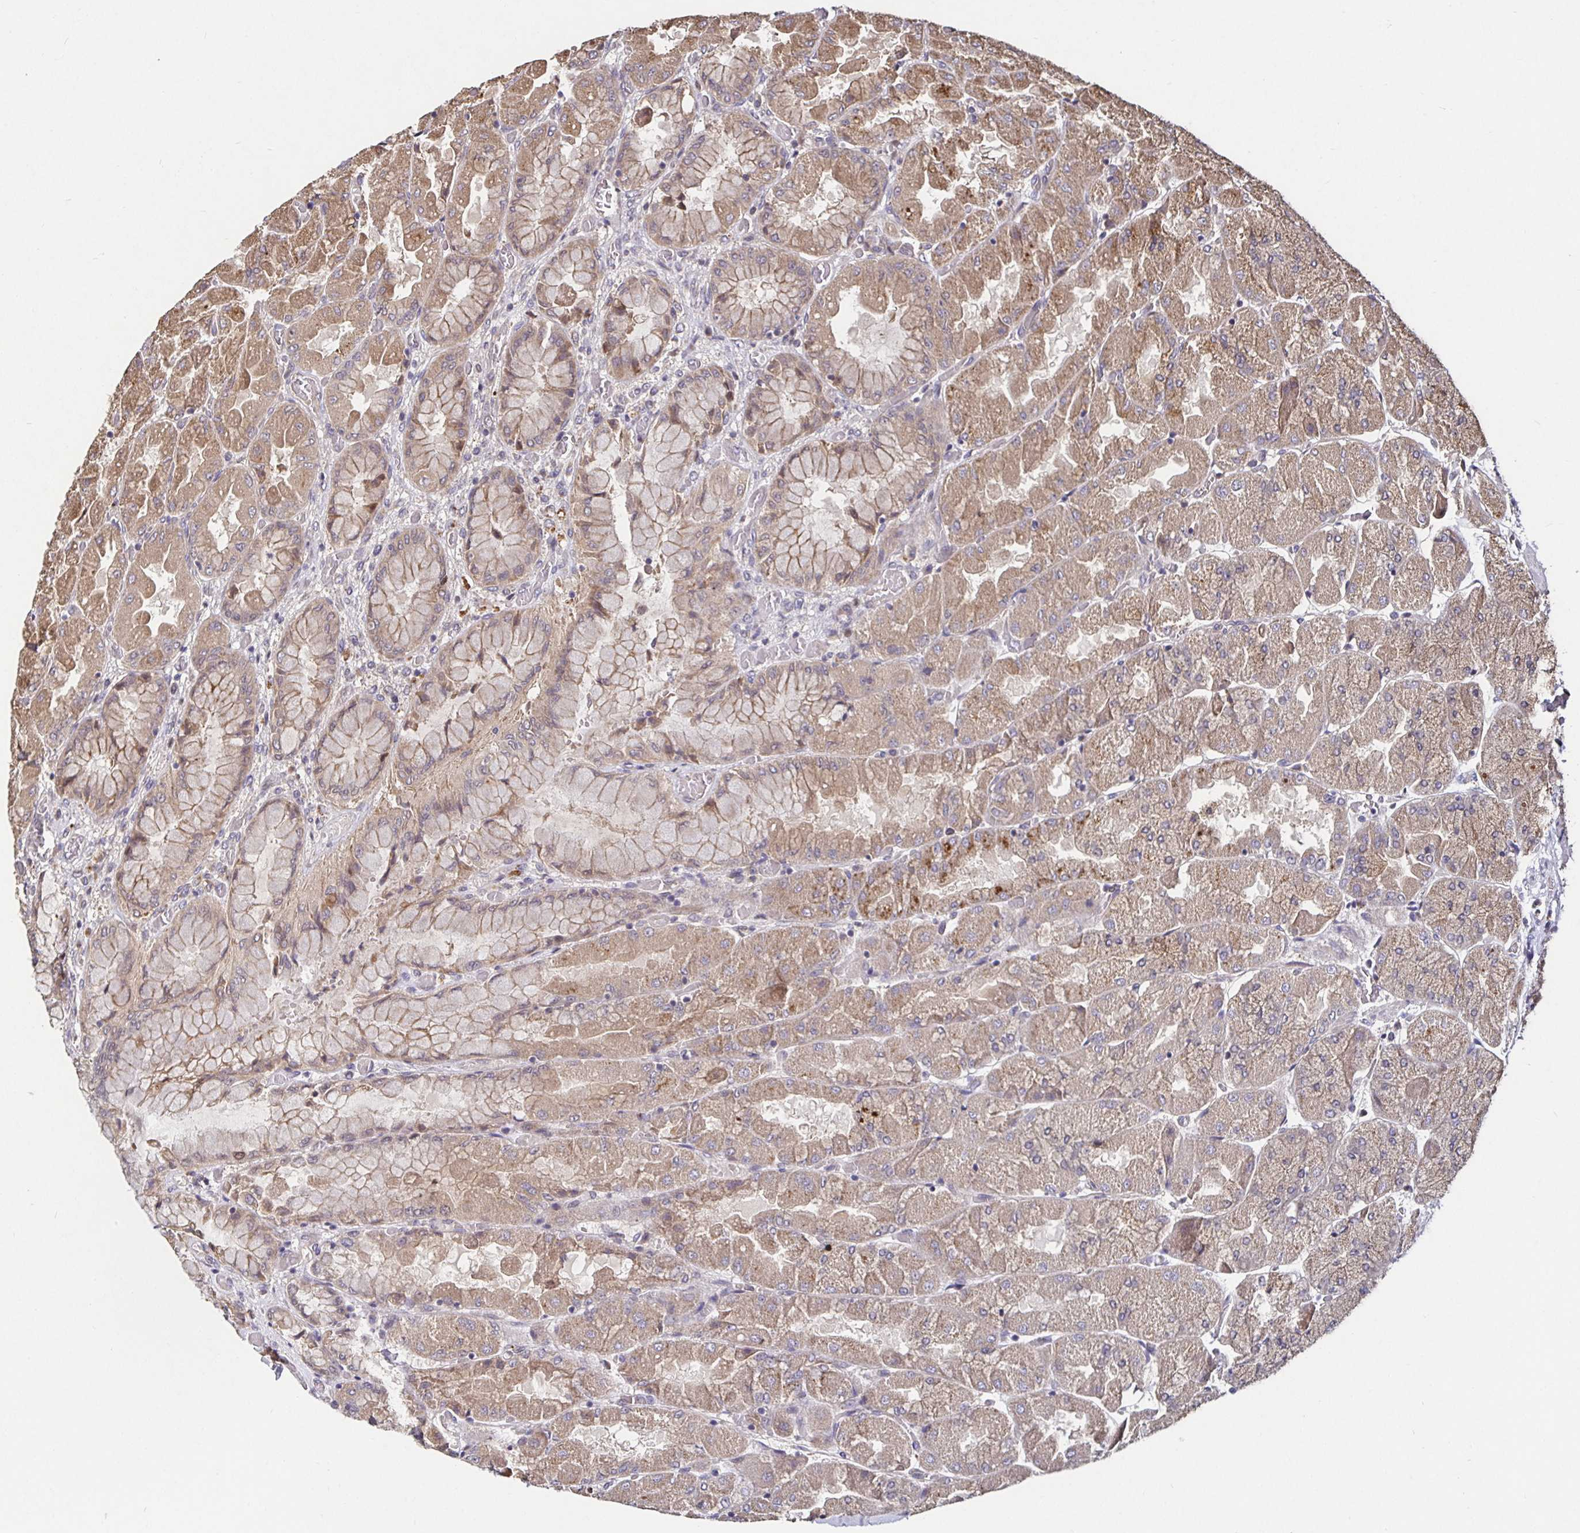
{"staining": {"intensity": "moderate", "quantity": ">75%", "location": "cytoplasmic/membranous"}, "tissue": "stomach", "cell_type": "Glandular cells", "image_type": "normal", "snomed": [{"axis": "morphology", "description": "Normal tissue, NOS"}, {"axis": "topography", "description": "Stomach"}], "caption": "Stomach stained with DAB immunohistochemistry (IHC) displays medium levels of moderate cytoplasmic/membranous staining in approximately >75% of glandular cells.", "gene": "SMYD3", "patient": {"sex": "female", "age": 61}}